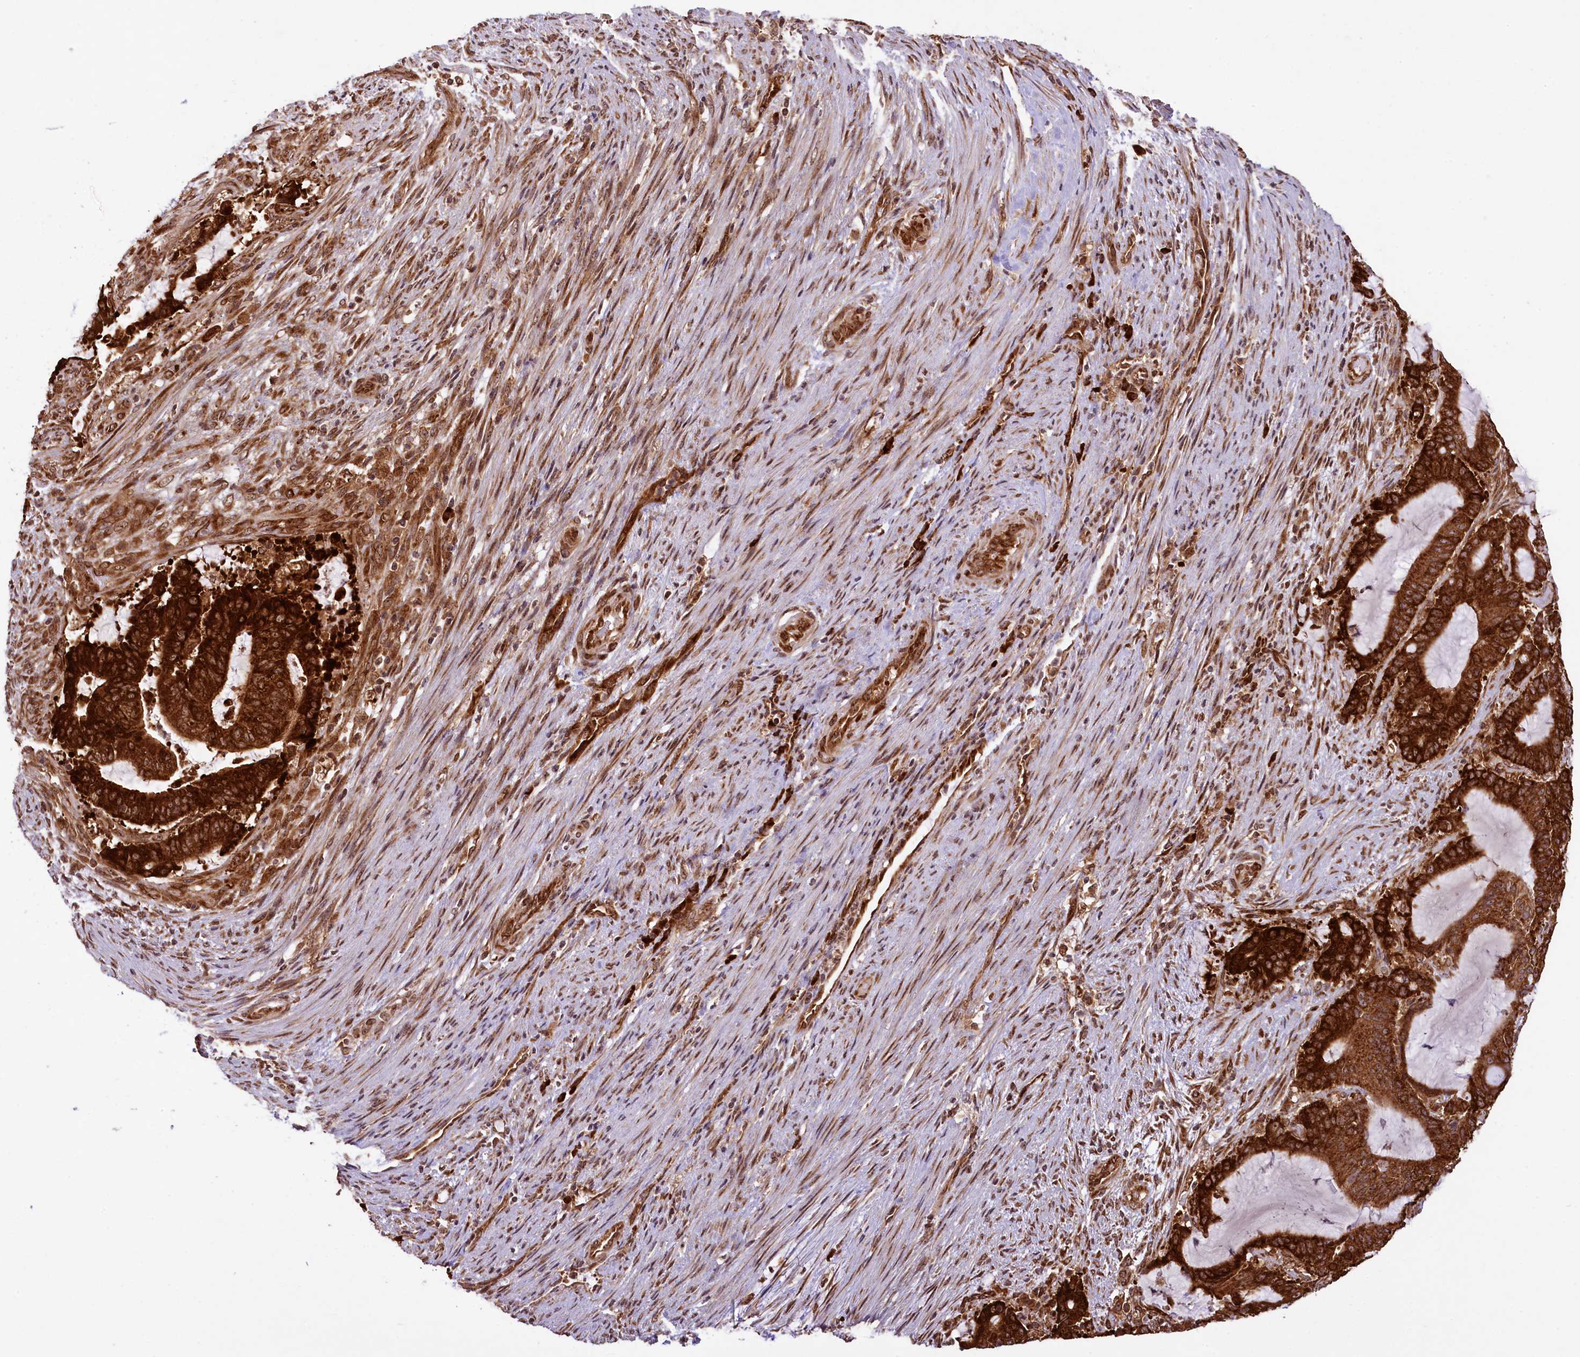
{"staining": {"intensity": "strong", "quantity": ">75%", "location": "cytoplasmic/membranous"}, "tissue": "liver cancer", "cell_type": "Tumor cells", "image_type": "cancer", "snomed": [{"axis": "morphology", "description": "Normal tissue, NOS"}, {"axis": "morphology", "description": "Cholangiocarcinoma"}, {"axis": "topography", "description": "Liver"}, {"axis": "topography", "description": "Peripheral nerve tissue"}], "caption": "Tumor cells reveal strong cytoplasmic/membranous expression in approximately >75% of cells in liver cholangiocarcinoma.", "gene": "LARP4", "patient": {"sex": "female", "age": 73}}